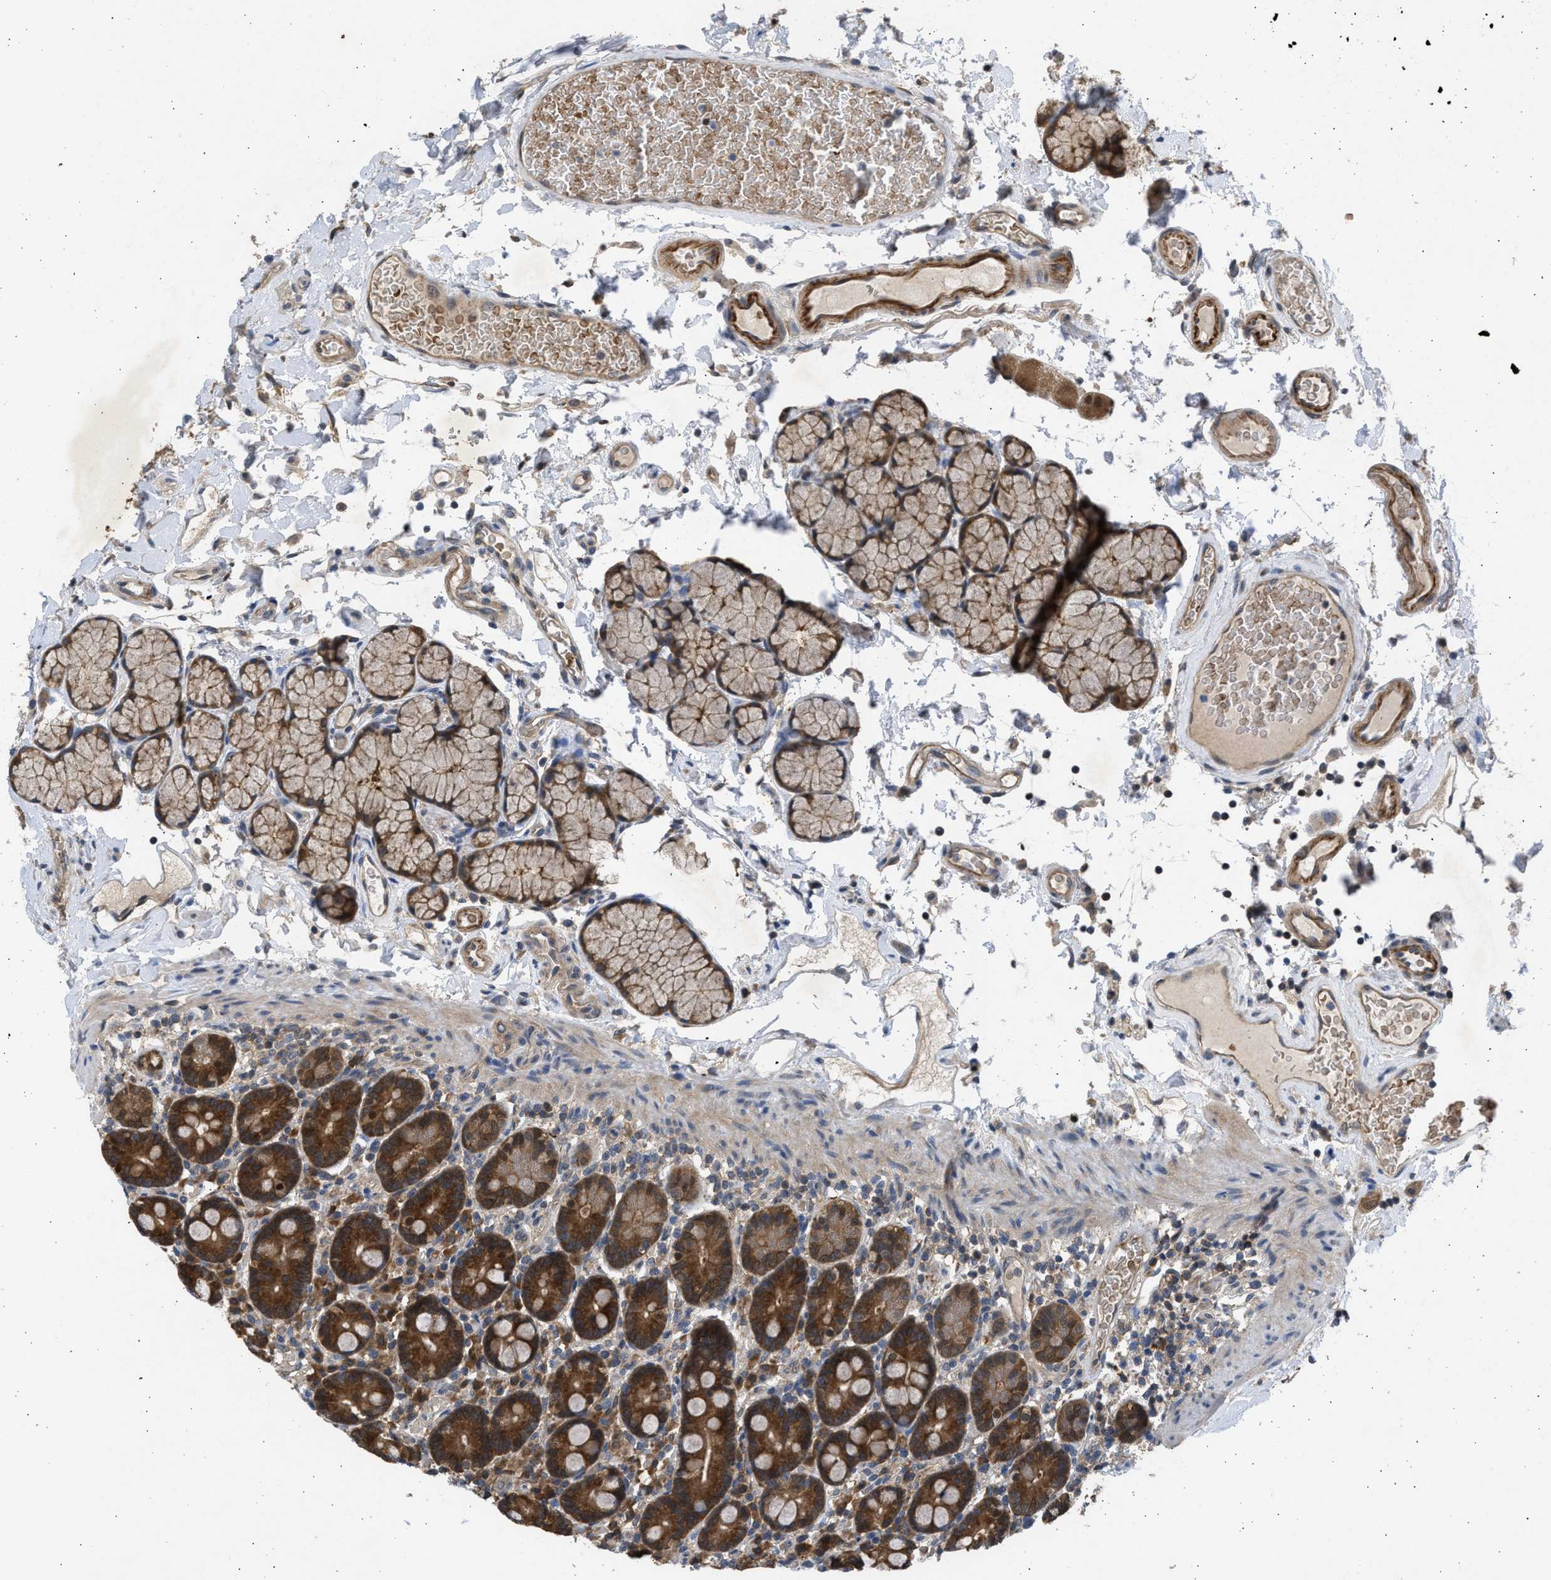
{"staining": {"intensity": "strong", "quantity": ">75%", "location": "cytoplasmic/membranous"}, "tissue": "duodenum", "cell_type": "Glandular cells", "image_type": "normal", "snomed": [{"axis": "morphology", "description": "Normal tissue, NOS"}, {"axis": "topography", "description": "Small intestine, NOS"}], "caption": "Benign duodenum exhibits strong cytoplasmic/membranous positivity in approximately >75% of glandular cells.", "gene": "MAPK7", "patient": {"sex": "female", "age": 71}}